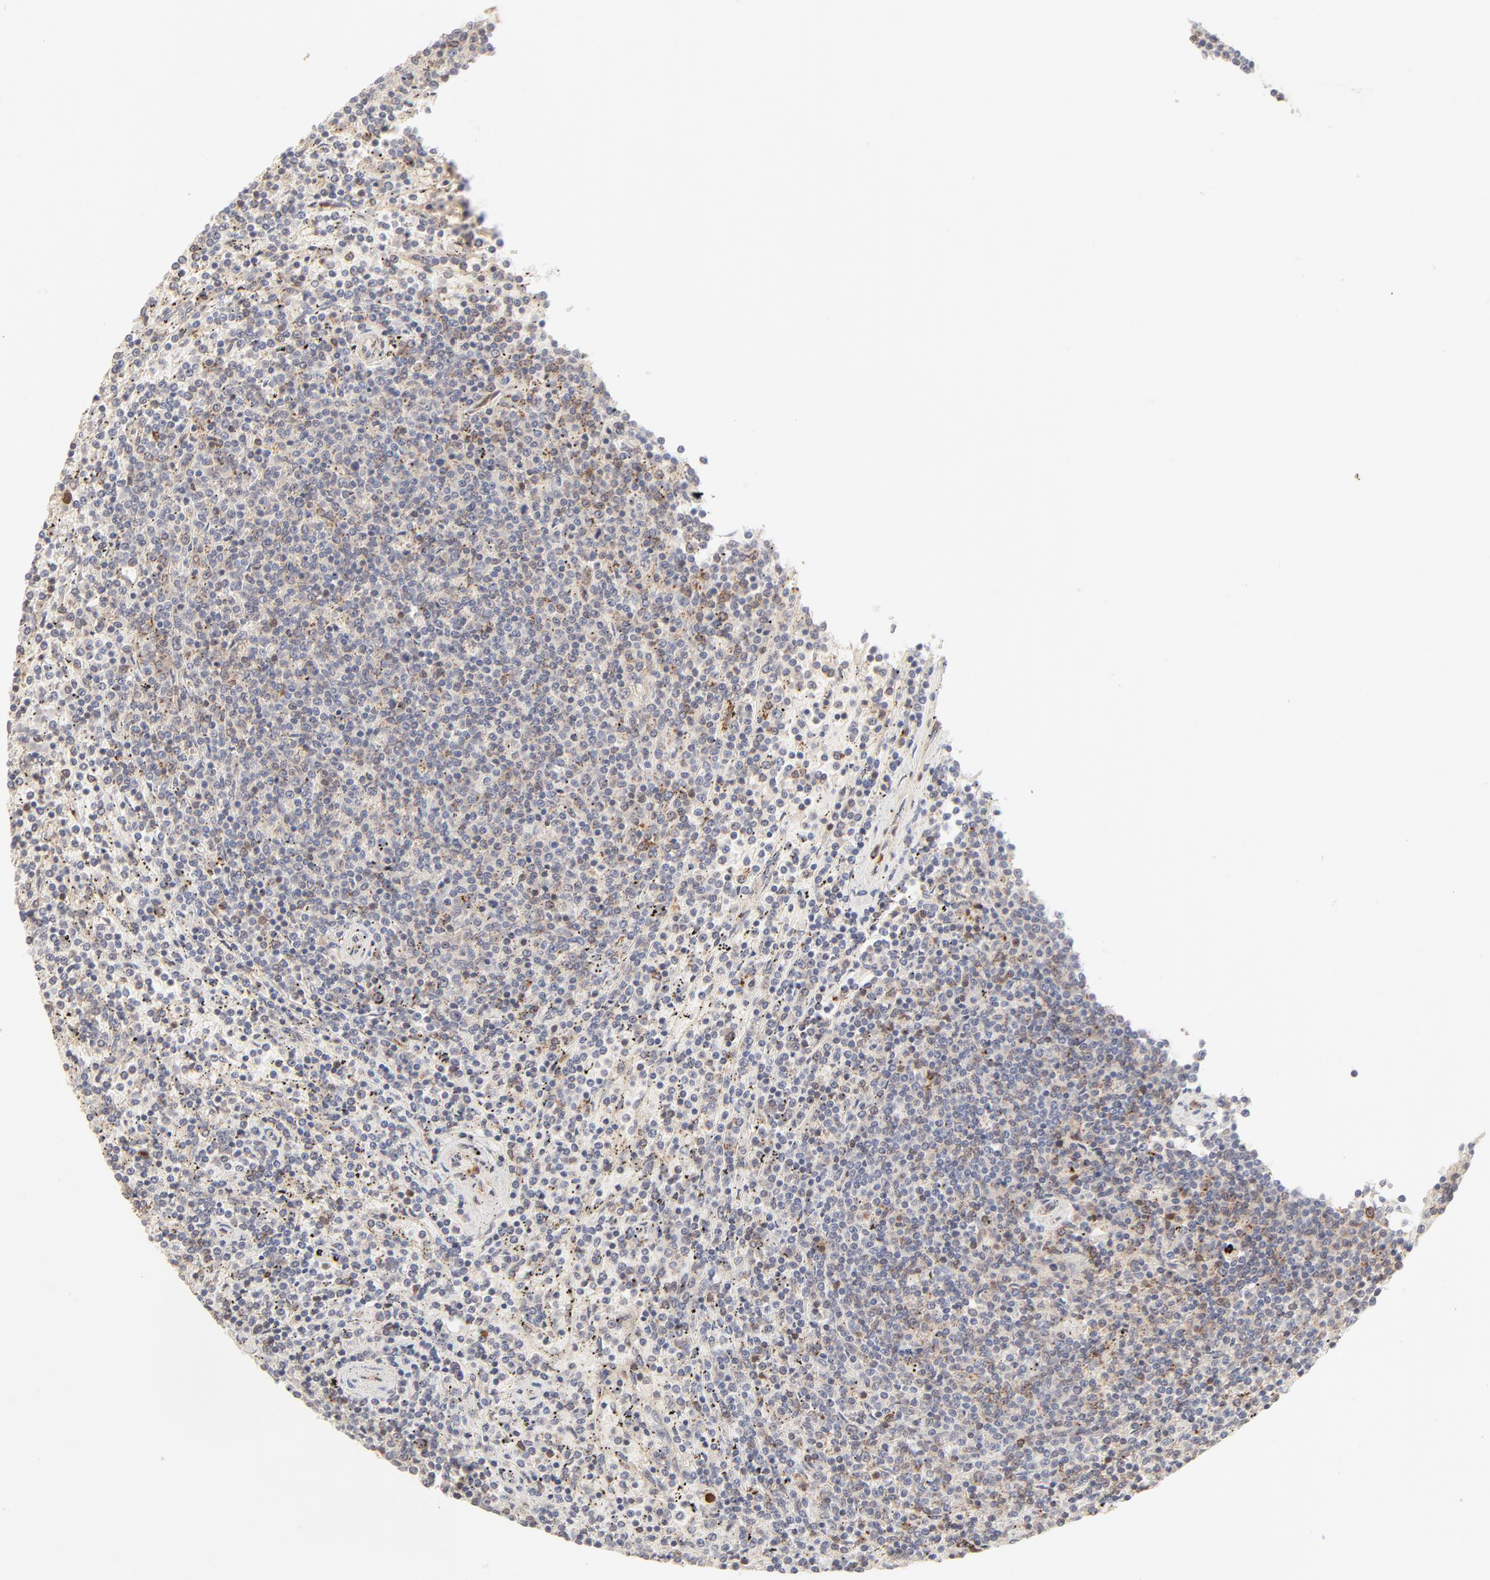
{"staining": {"intensity": "negative", "quantity": "none", "location": "none"}, "tissue": "lymphoma", "cell_type": "Tumor cells", "image_type": "cancer", "snomed": [{"axis": "morphology", "description": "Malignant lymphoma, non-Hodgkin's type, Low grade"}, {"axis": "topography", "description": "Spleen"}], "caption": "Protein analysis of lymphoma exhibits no significant positivity in tumor cells.", "gene": "CDK6", "patient": {"sex": "female", "age": 50}}